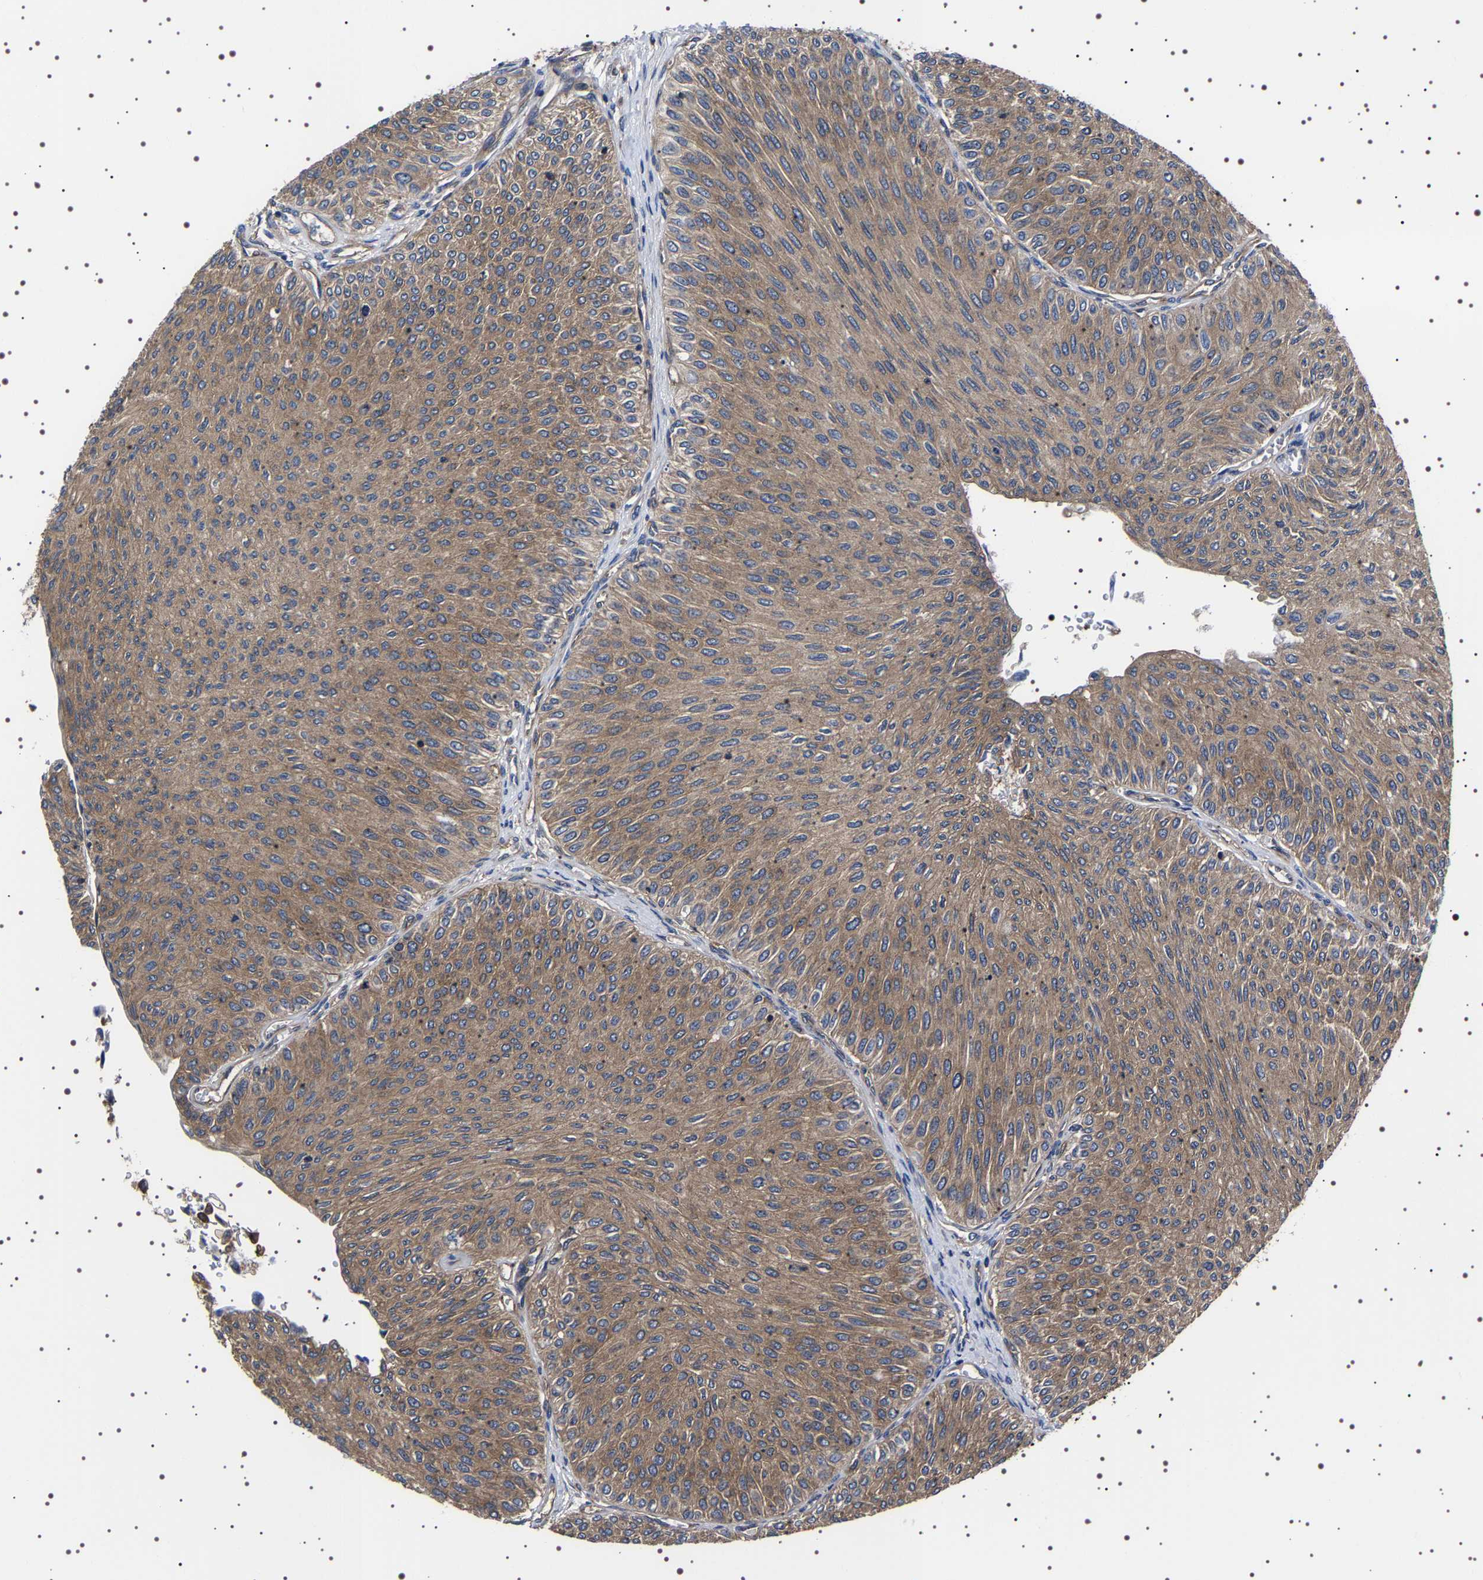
{"staining": {"intensity": "moderate", "quantity": ">75%", "location": "cytoplasmic/membranous"}, "tissue": "urothelial cancer", "cell_type": "Tumor cells", "image_type": "cancer", "snomed": [{"axis": "morphology", "description": "Urothelial carcinoma, Low grade"}, {"axis": "topography", "description": "Urinary bladder"}], "caption": "Immunohistochemistry (IHC) micrograph of neoplastic tissue: human urothelial cancer stained using immunohistochemistry reveals medium levels of moderate protein expression localized specifically in the cytoplasmic/membranous of tumor cells, appearing as a cytoplasmic/membranous brown color.", "gene": "DARS1", "patient": {"sex": "male", "age": 78}}